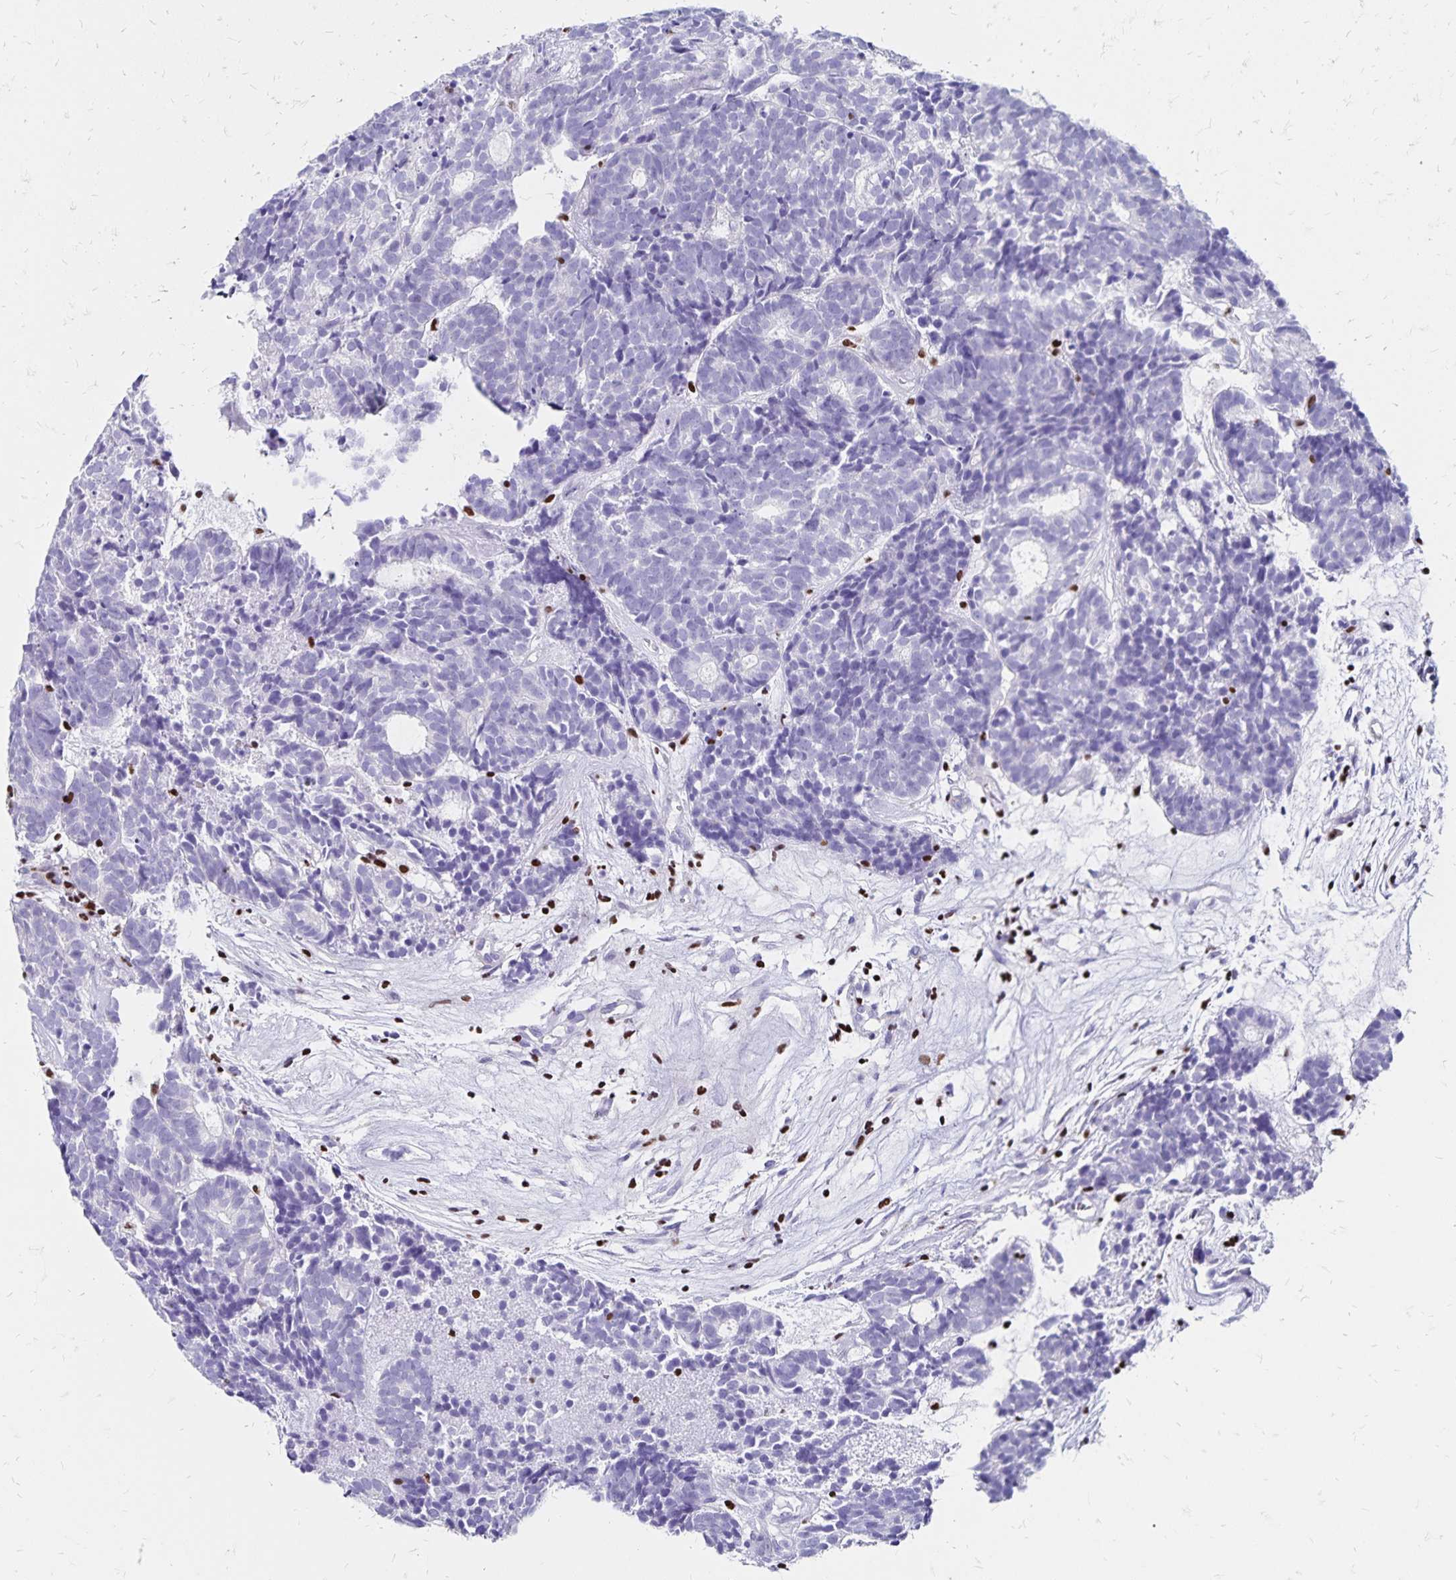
{"staining": {"intensity": "negative", "quantity": "none", "location": "none"}, "tissue": "head and neck cancer", "cell_type": "Tumor cells", "image_type": "cancer", "snomed": [{"axis": "morphology", "description": "Adenocarcinoma, NOS"}, {"axis": "topography", "description": "Head-Neck"}], "caption": "Immunohistochemistry (IHC) histopathology image of neoplastic tissue: human adenocarcinoma (head and neck) stained with DAB (3,3'-diaminobenzidine) reveals no significant protein expression in tumor cells.", "gene": "IKZF1", "patient": {"sex": "female", "age": 81}}